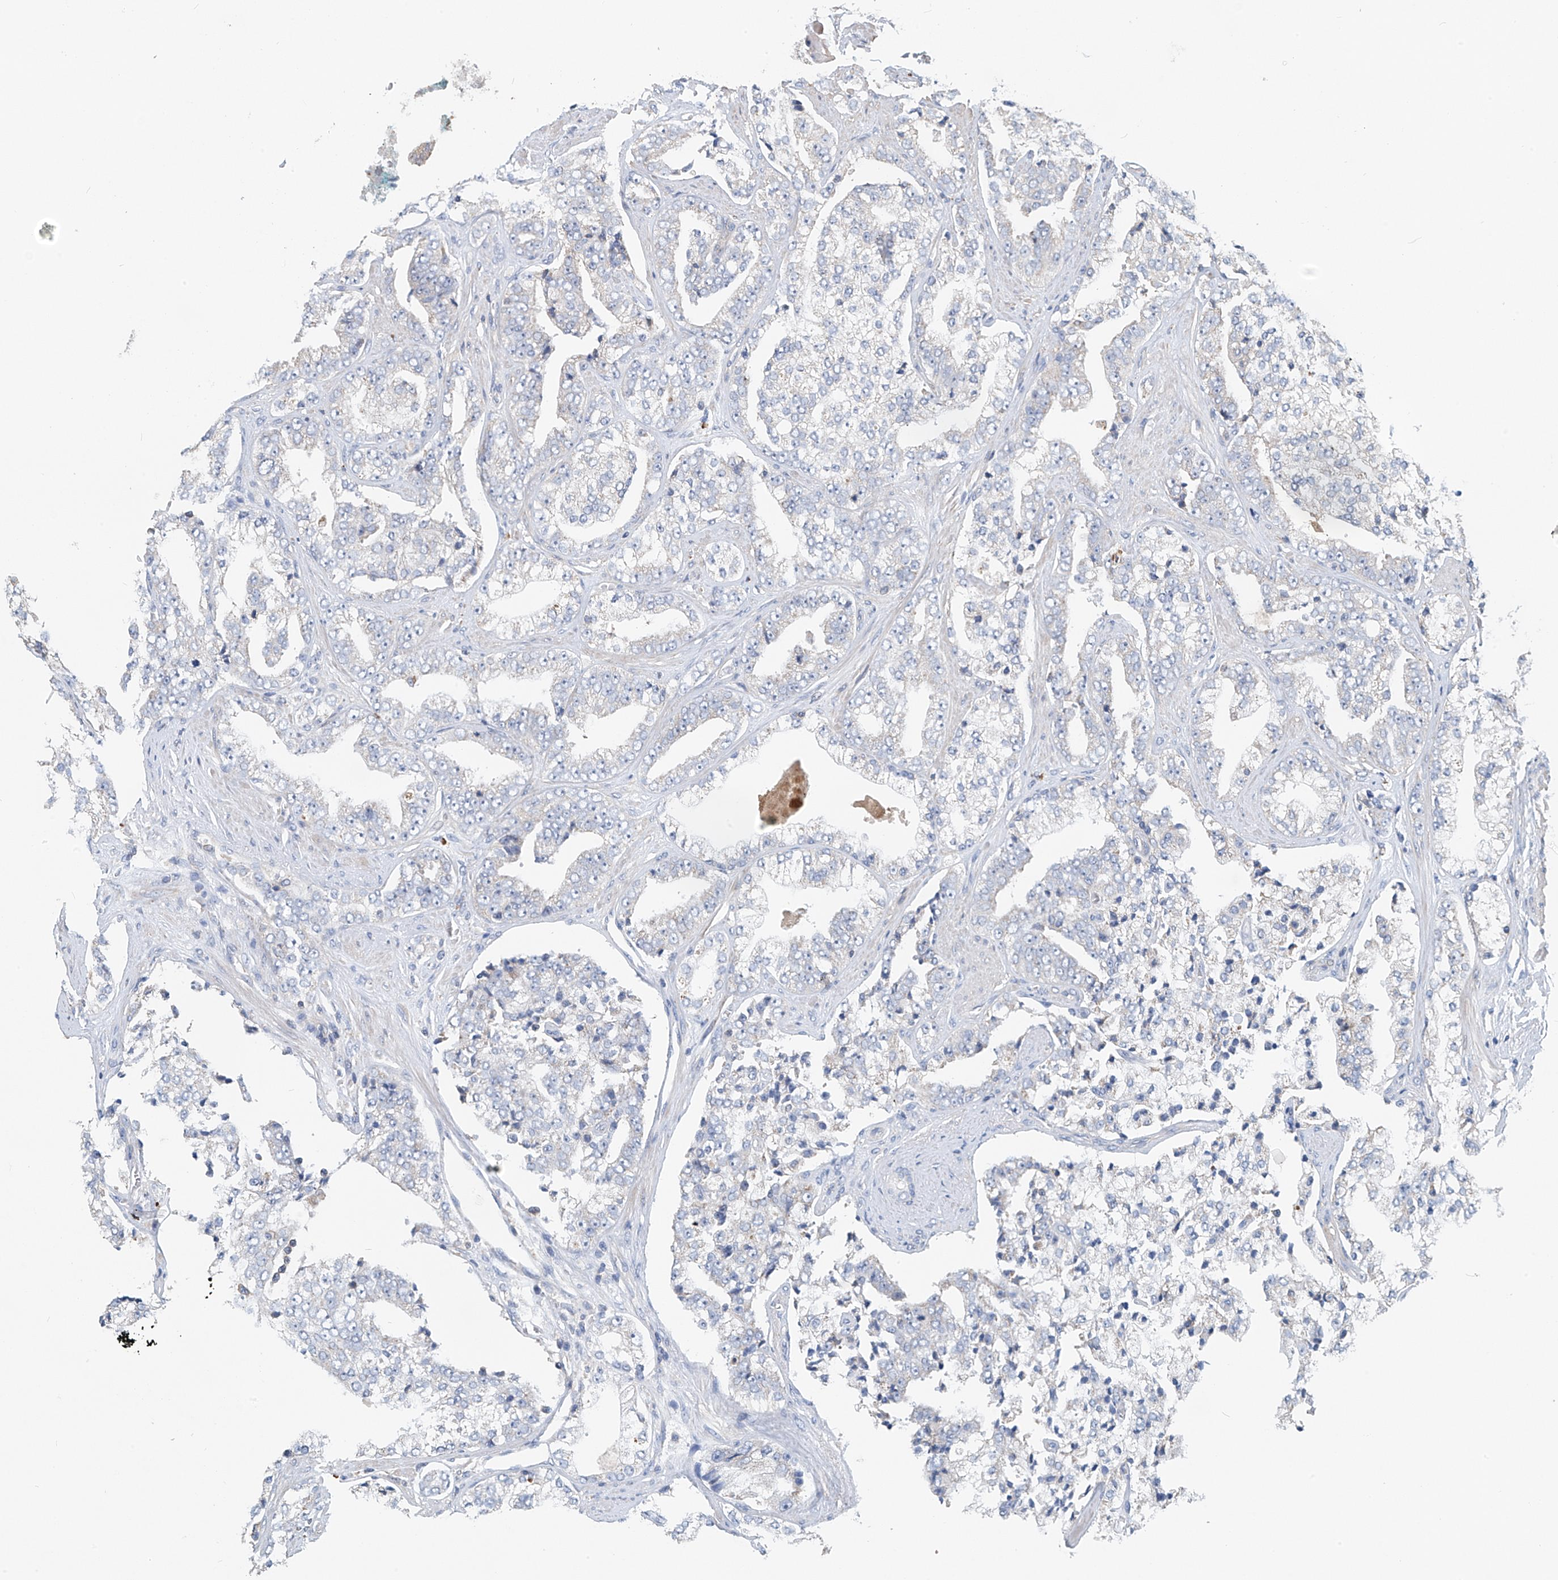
{"staining": {"intensity": "negative", "quantity": "none", "location": "none"}, "tissue": "prostate cancer", "cell_type": "Tumor cells", "image_type": "cancer", "snomed": [{"axis": "morphology", "description": "Adenocarcinoma, High grade"}, {"axis": "topography", "description": "Prostate"}], "caption": "Immunohistochemical staining of prostate adenocarcinoma (high-grade) reveals no significant positivity in tumor cells.", "gene": "SYN3", "patient": {"sex": "male", "age": 71}}